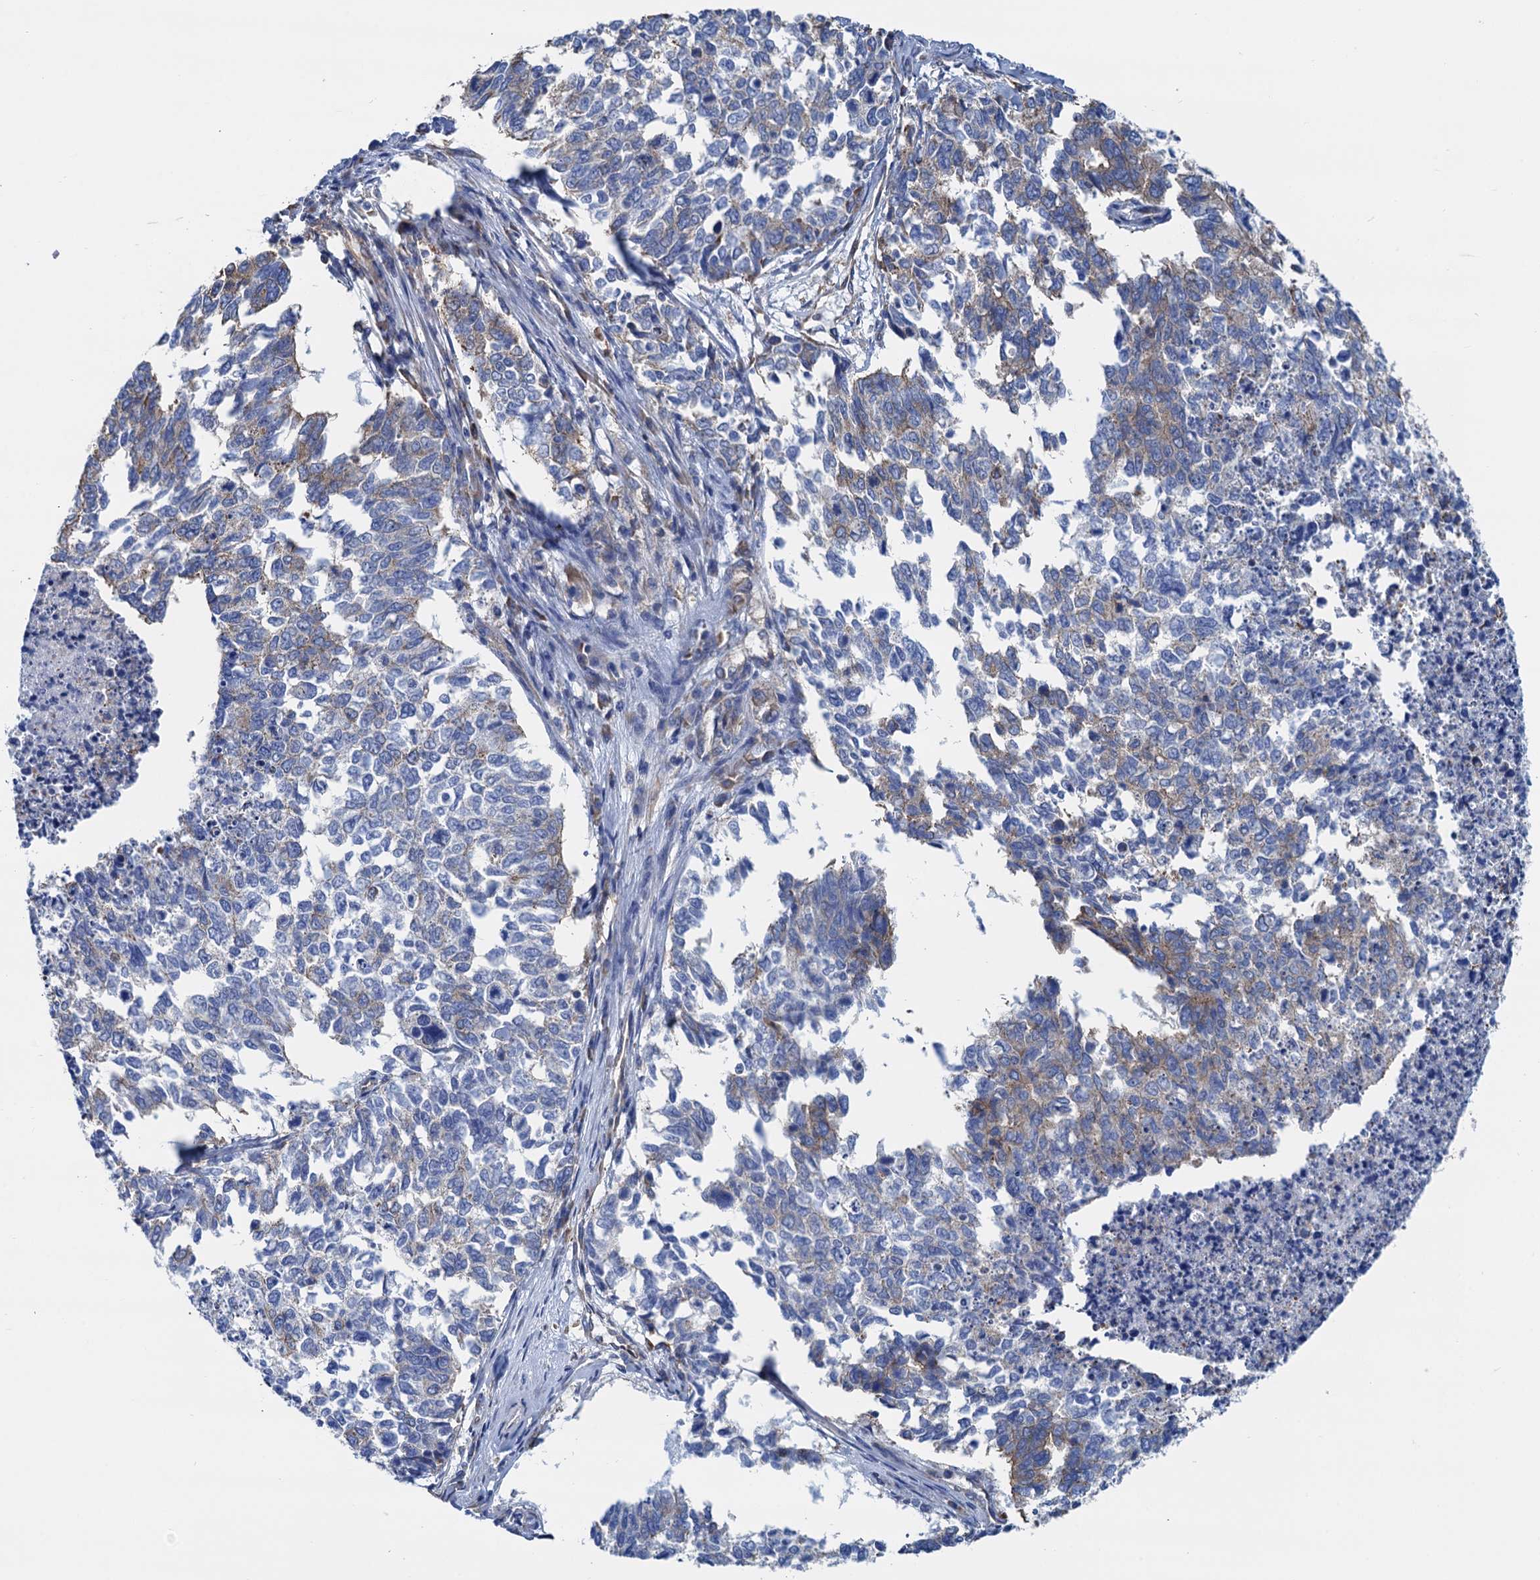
{"staining": {"intensity": "weak", "quantity": "<25%", "location": "cytoplasmic/membranous"}, "tissue": "cervical cancer", "cell_type": "Tumor cells", "image_type": "cancer", "snomed": [{"axis": "morphology", "description": "Squamous cell carcinoma, NOS"}, {"axis": "topography", "description": "Cervix"}], "caption": "Cervical squamous cell carcinoma was stained to show a protein in brown. There is no significant staining in tumor cells.", "gene": "SLC12A7", "patient": {"sex": "female", "age": 63}}